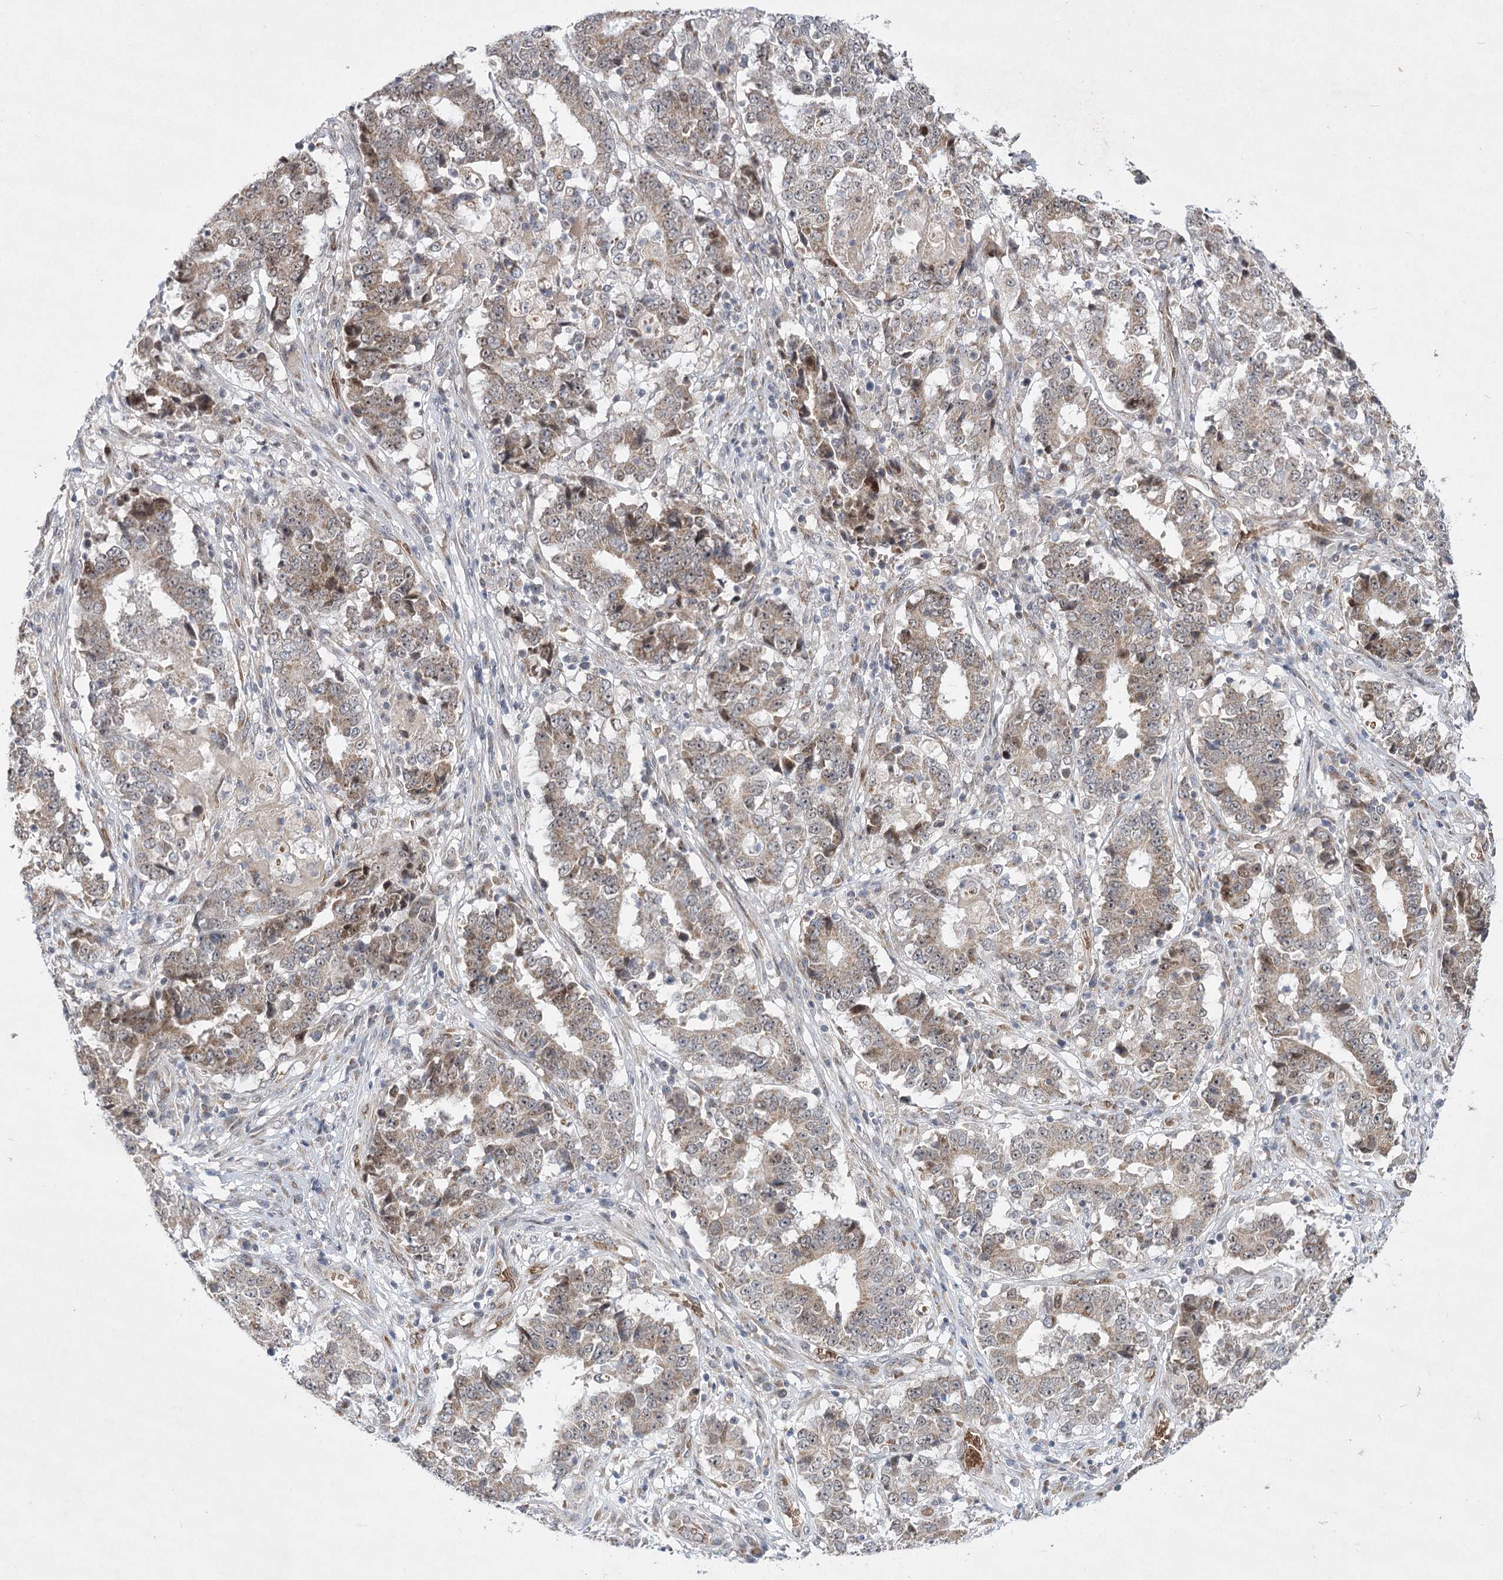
{"staining": {"intensity": "weak", "quantity": ">75%", "location": "cytoplasmic/membranous"}, "tissue": "stomach cancer", "cell_type": "Tumor cells", "image_type": "cancer", "snomed": [{"axis": "morphology", "description": "Adenocarcinoma, NOS"}, {"axis": "topography", "description": "Stomach"}], "caption": "Stomach adenocarcinoma was stained to show a protein in brown. There is low levels of weak cytoplasmic/membranous staining in approximately >75% of tumor cells. (DAB (3,3'-diaminobenzidine) = brown stain, brightfield microscopy at high magnification).", "gene": "NSMCE4A", "patient": {"sex": "male", "age": 59}}